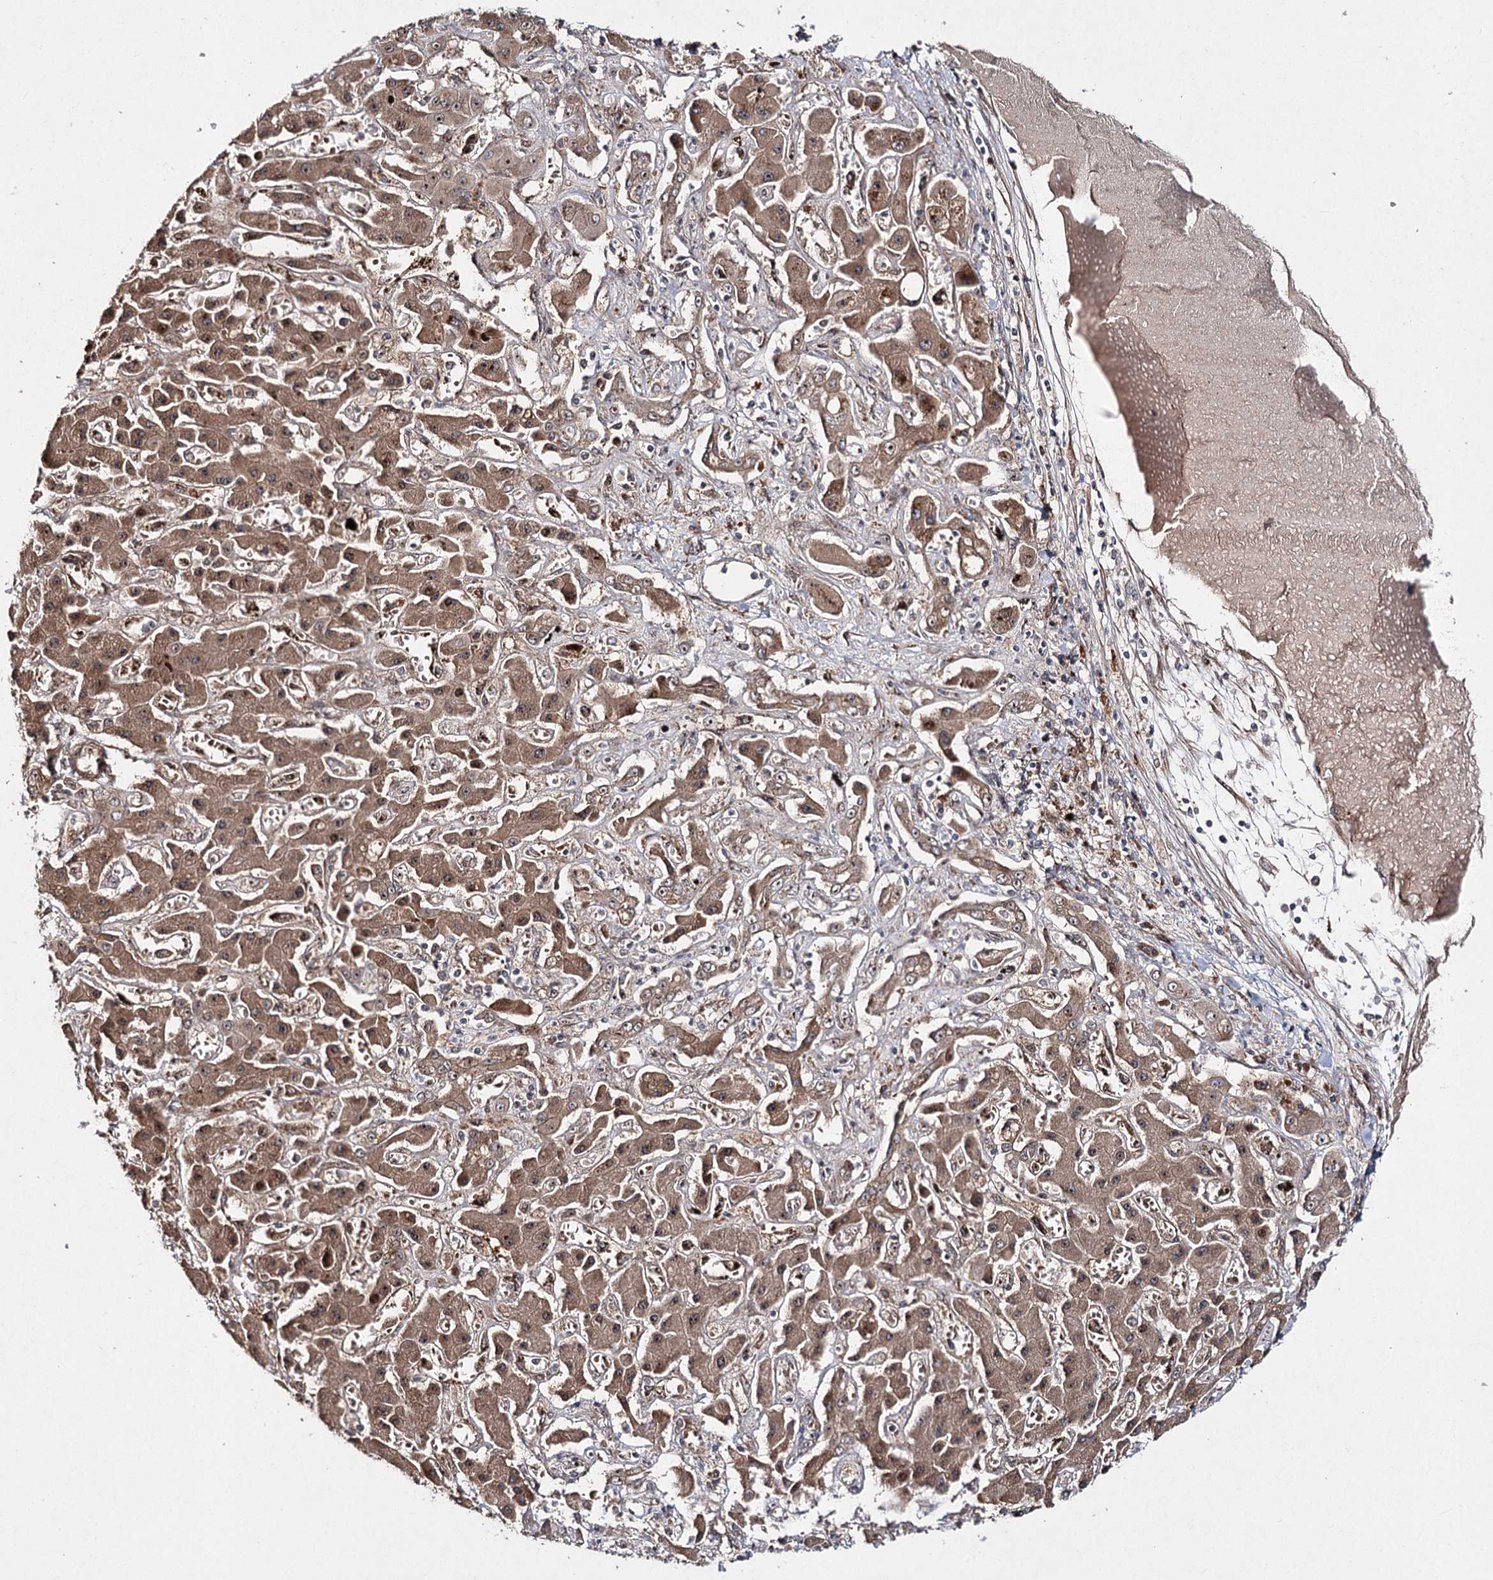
{"staining": {"intensity": "moderate", "quantity": ">75%", "location": "cytoplasmic/membranous,nuclear"}, "tissue": "liver cancer", "cell_type": "Tumor cells", "image_type": "cancer", "snomed": [{"axis": "morphology", "description": "Cholangiocarcinoma"}, {"axis": "topography", "description": "Liver"}], "caption": "An IHC micrograph of tumor tissue is shown. Protein staining in brown shows moderate cytoplasmic/membranous and nuclear positivity in cholangiocarcinoma (liver) within tumor cells.", "gene": "PIK3C2A", "patient": {"sex": "male", "age": 67}}